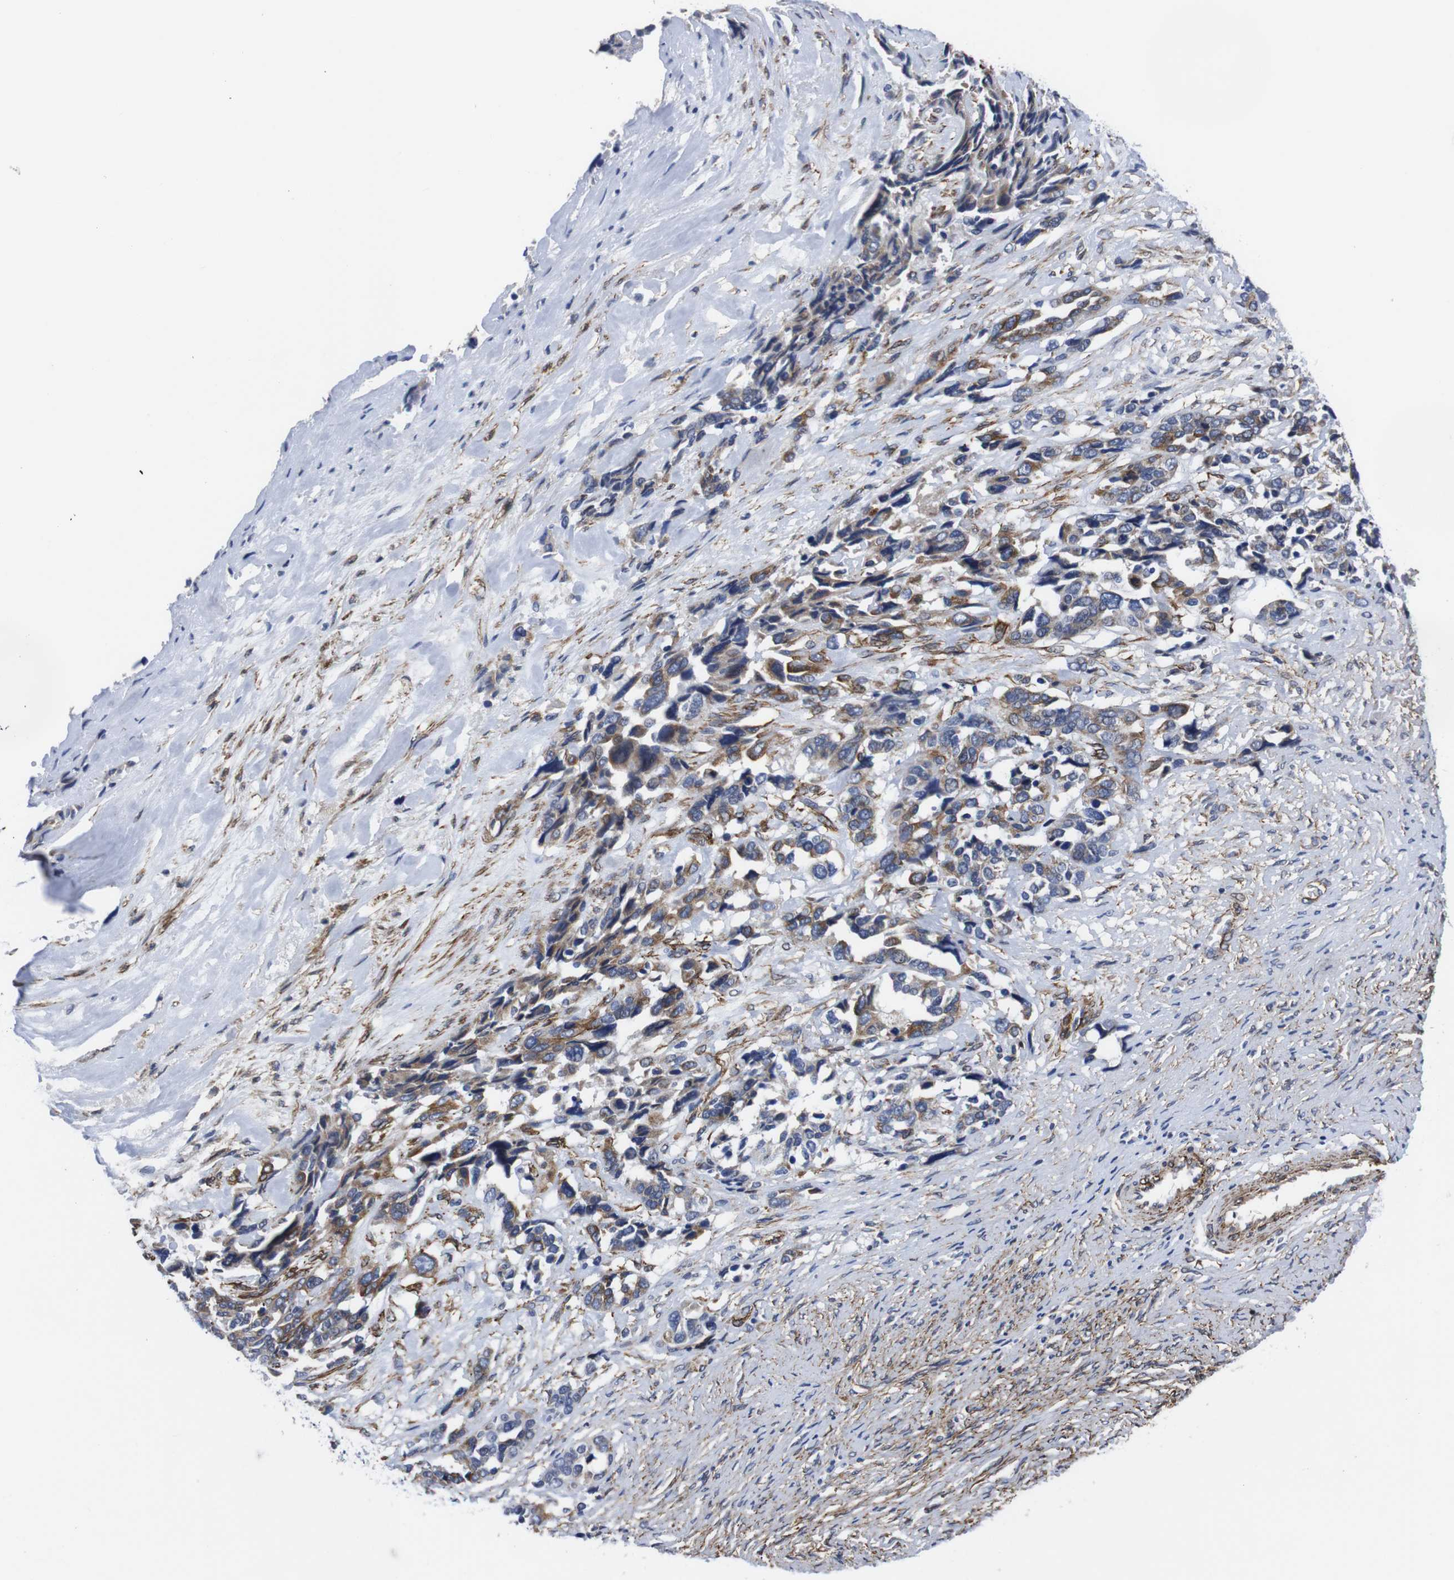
{"staining": {"intensity": "moderate", "quantity": "25%-75%", "location": "cytoplasmic/membranous"}, "tissue": "ovarian cancer", "cell_type": "Tumor cells", "image_type": "cancer", "snomed": [{"axis": "morphology", "description": "Cystadenocarcinoma, serous, NOS"}, {"axis": "topography", "description": "Ovary"}], "caption": "Ovarian cancer (serous cystadenocarcinoma) stained with a protein marker exhibits moderate staining in tumor cells.", "gene": "WNT10A", "patient": {"sex": "female", "age": 44}}